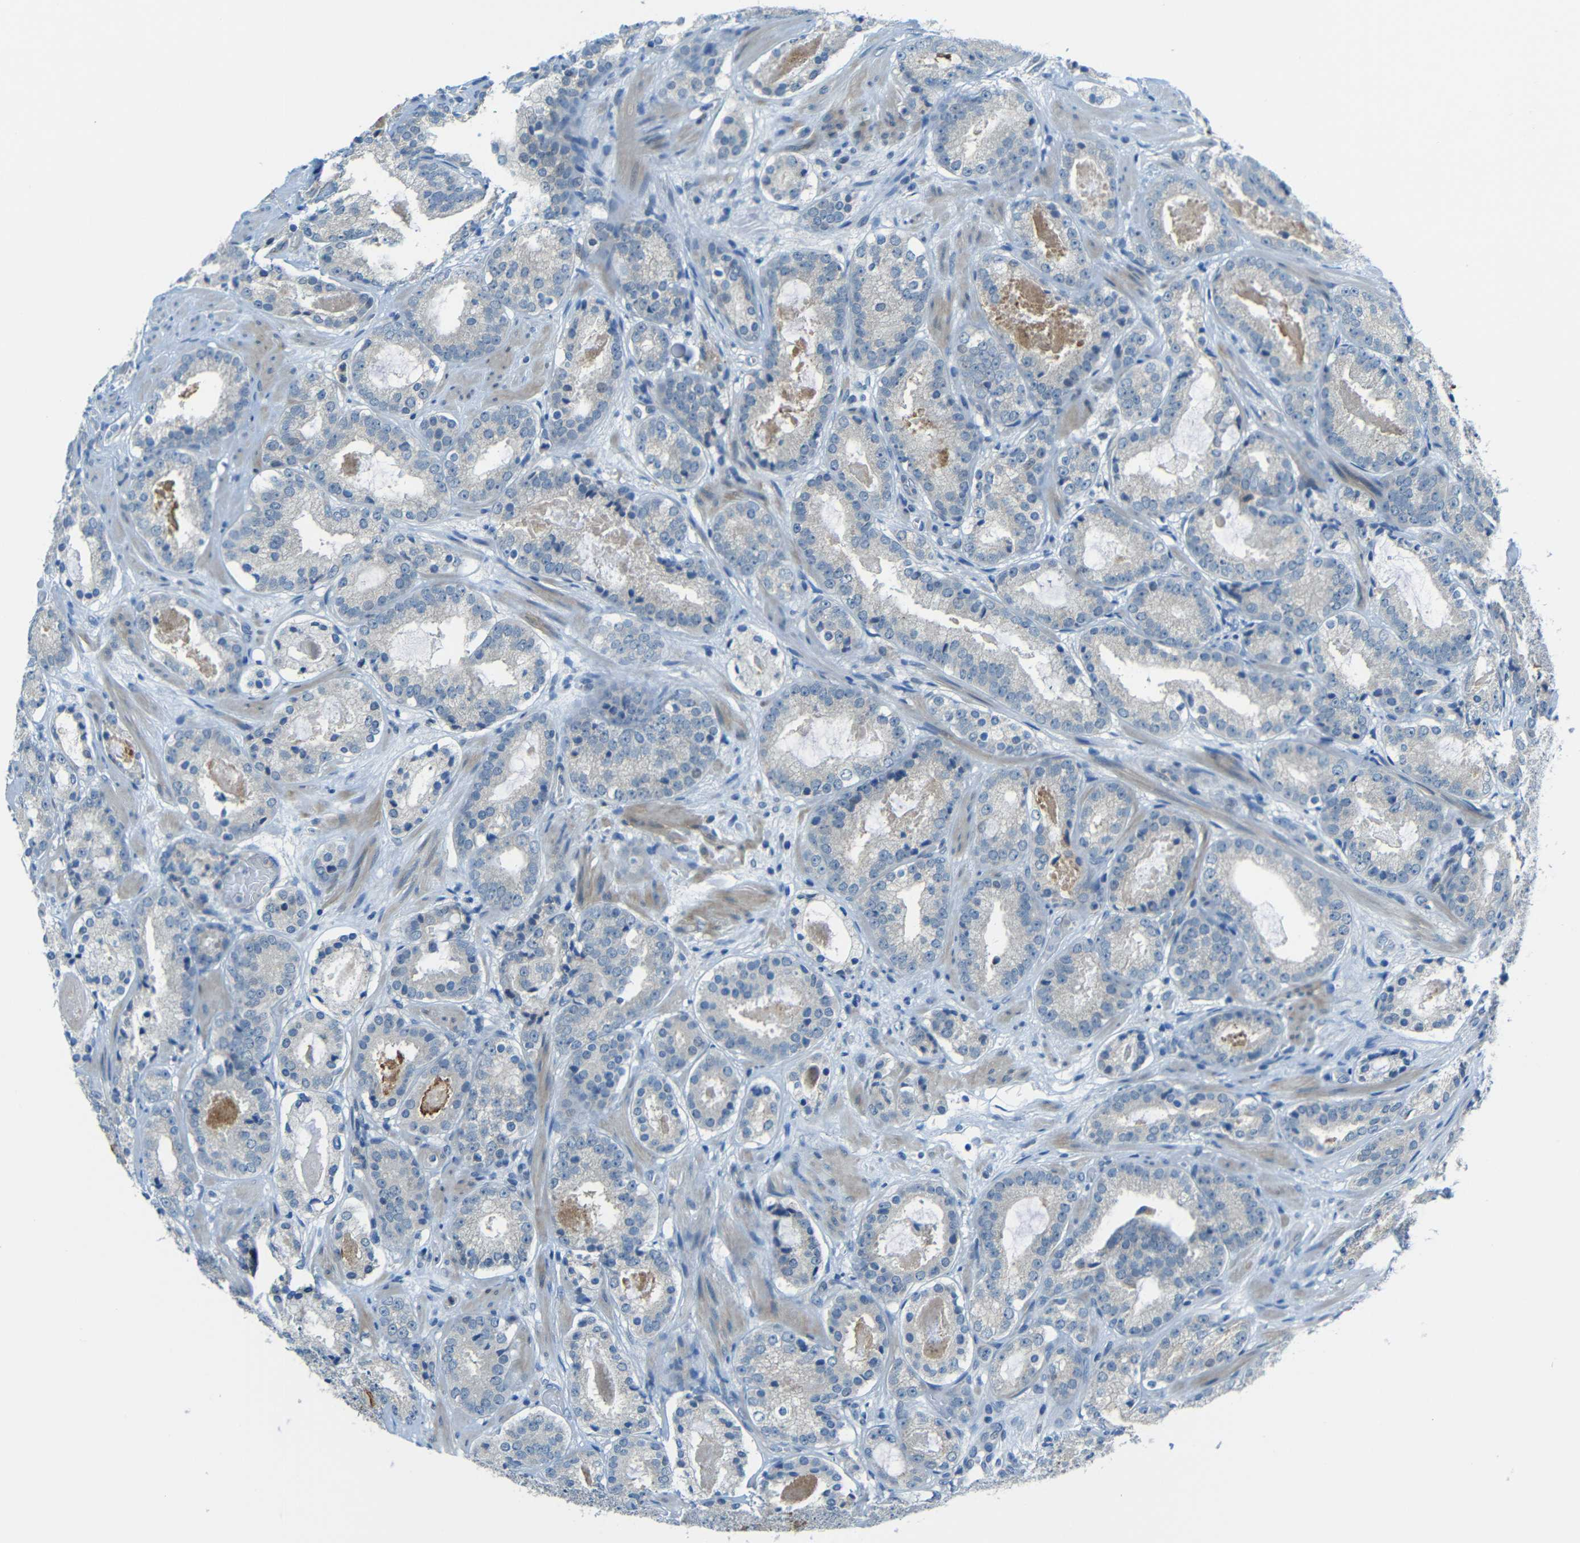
{"staining": {"intensity": "negative", "quantity": "none", "location": "none"}, "tissue": "prostate cancer", "cell_type": "Tumor cells", "image_type": "cancer", "snomed": [{"axis": "morphology", "description": "Adenocarcinoma, Low grade"}, {"axis": "topography", "description": "Prostate"}], "caption": "Human prostate cancer (adenocarcinoma (low-grade)) stained for a protein using IHC exhibits no expression in tumor cells.", "gene": "ANKRD22", "patient": {"sex": "male", "age": 69}}